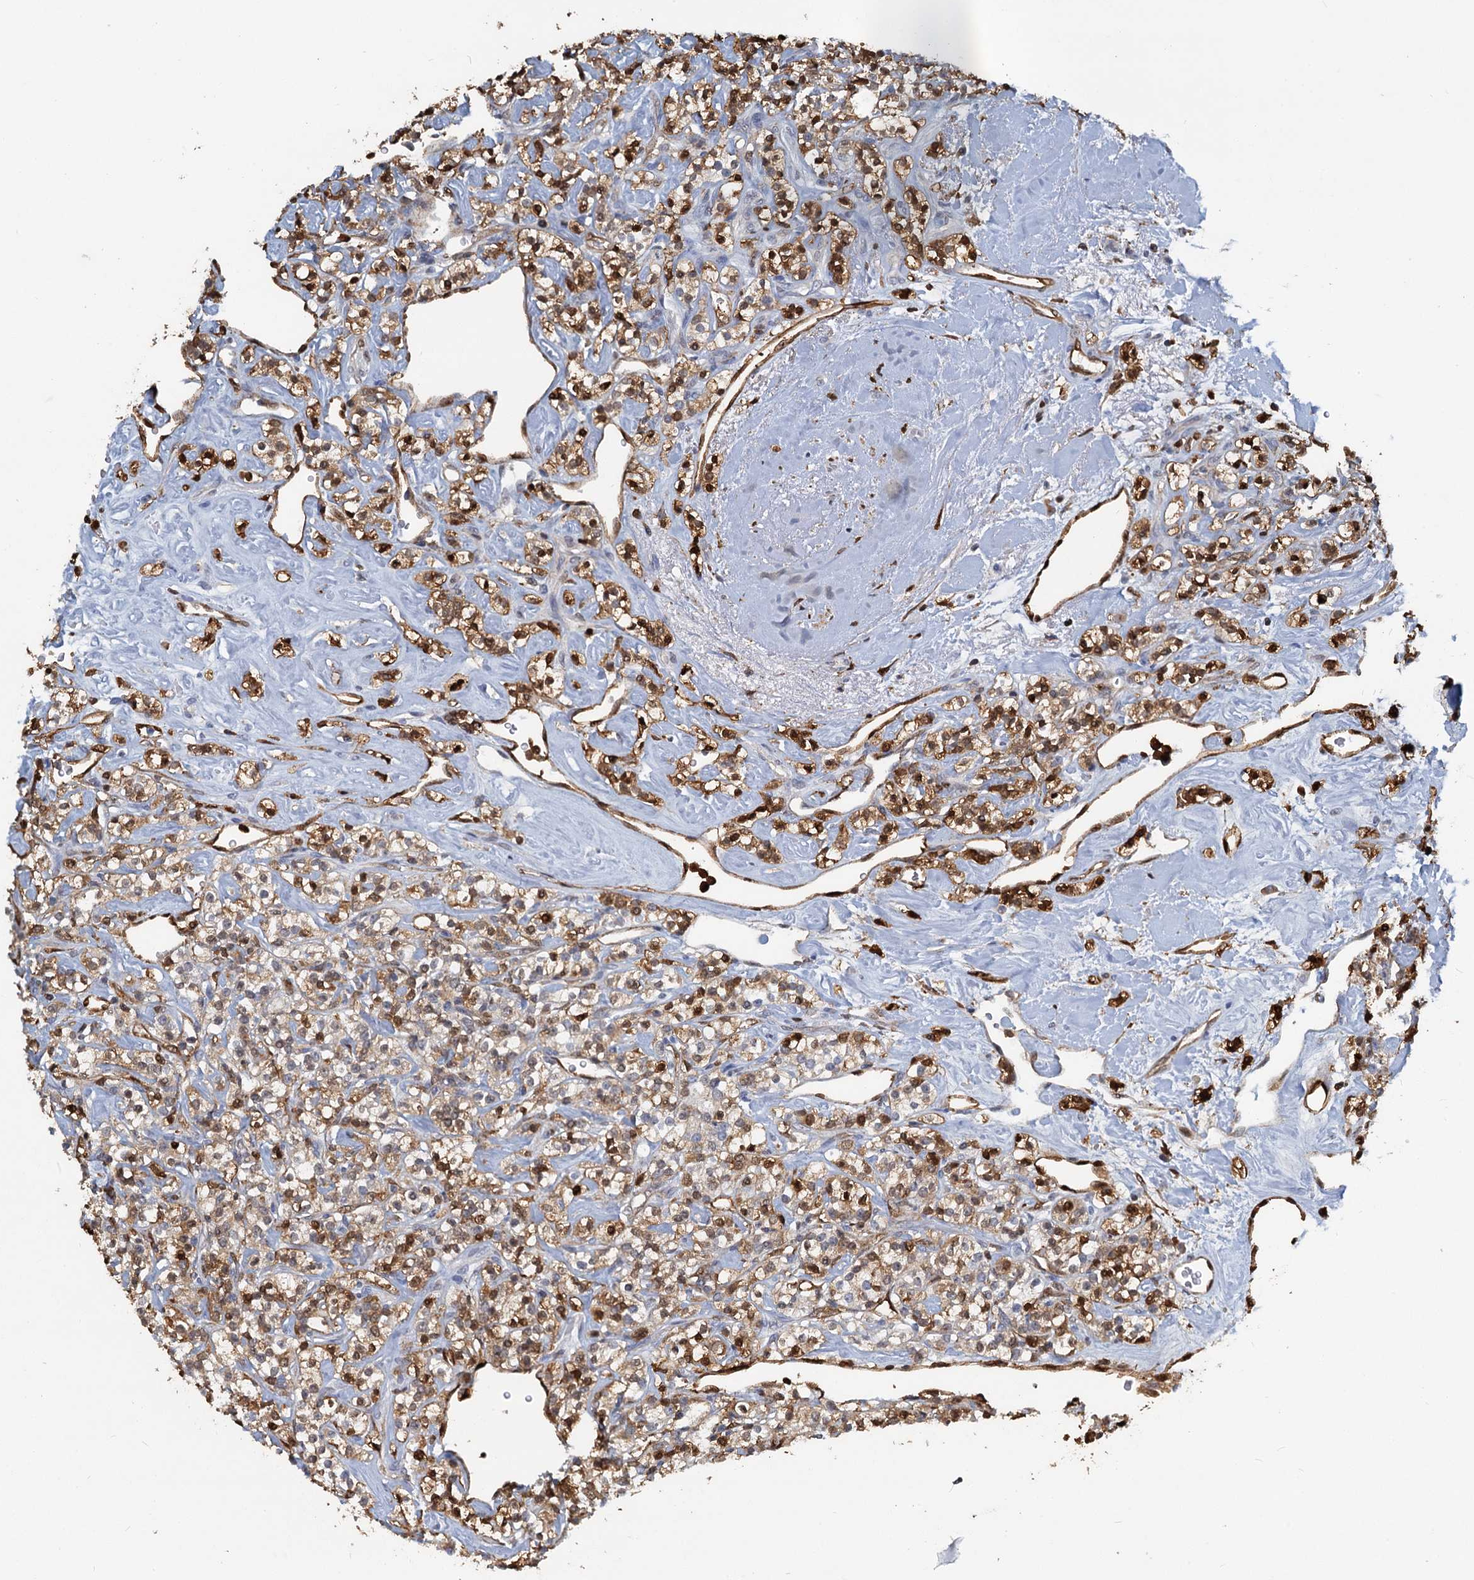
{"staining": {"intensity": "moderate", "quantity": ">75%", "location": "cytoplasmic/membranous,nuclear"}, "tissue": "renal cancer", "cell_type": "Tumor cells", "image_type": "cancer", "snomed": [{"axis": "morphology", "description": "Adenocarcinoma, NOS"}, {"axis": "topography", "description": "Kidney"}], "caption": "Tumor cells demonstrate moderate cytoplasmic/membranous and nuclear staining in approximately >75% of cells in renal cancer (adenocarcinoma).", "gene": "S100A6", "patient": {"sex": "male", "age": 77}}